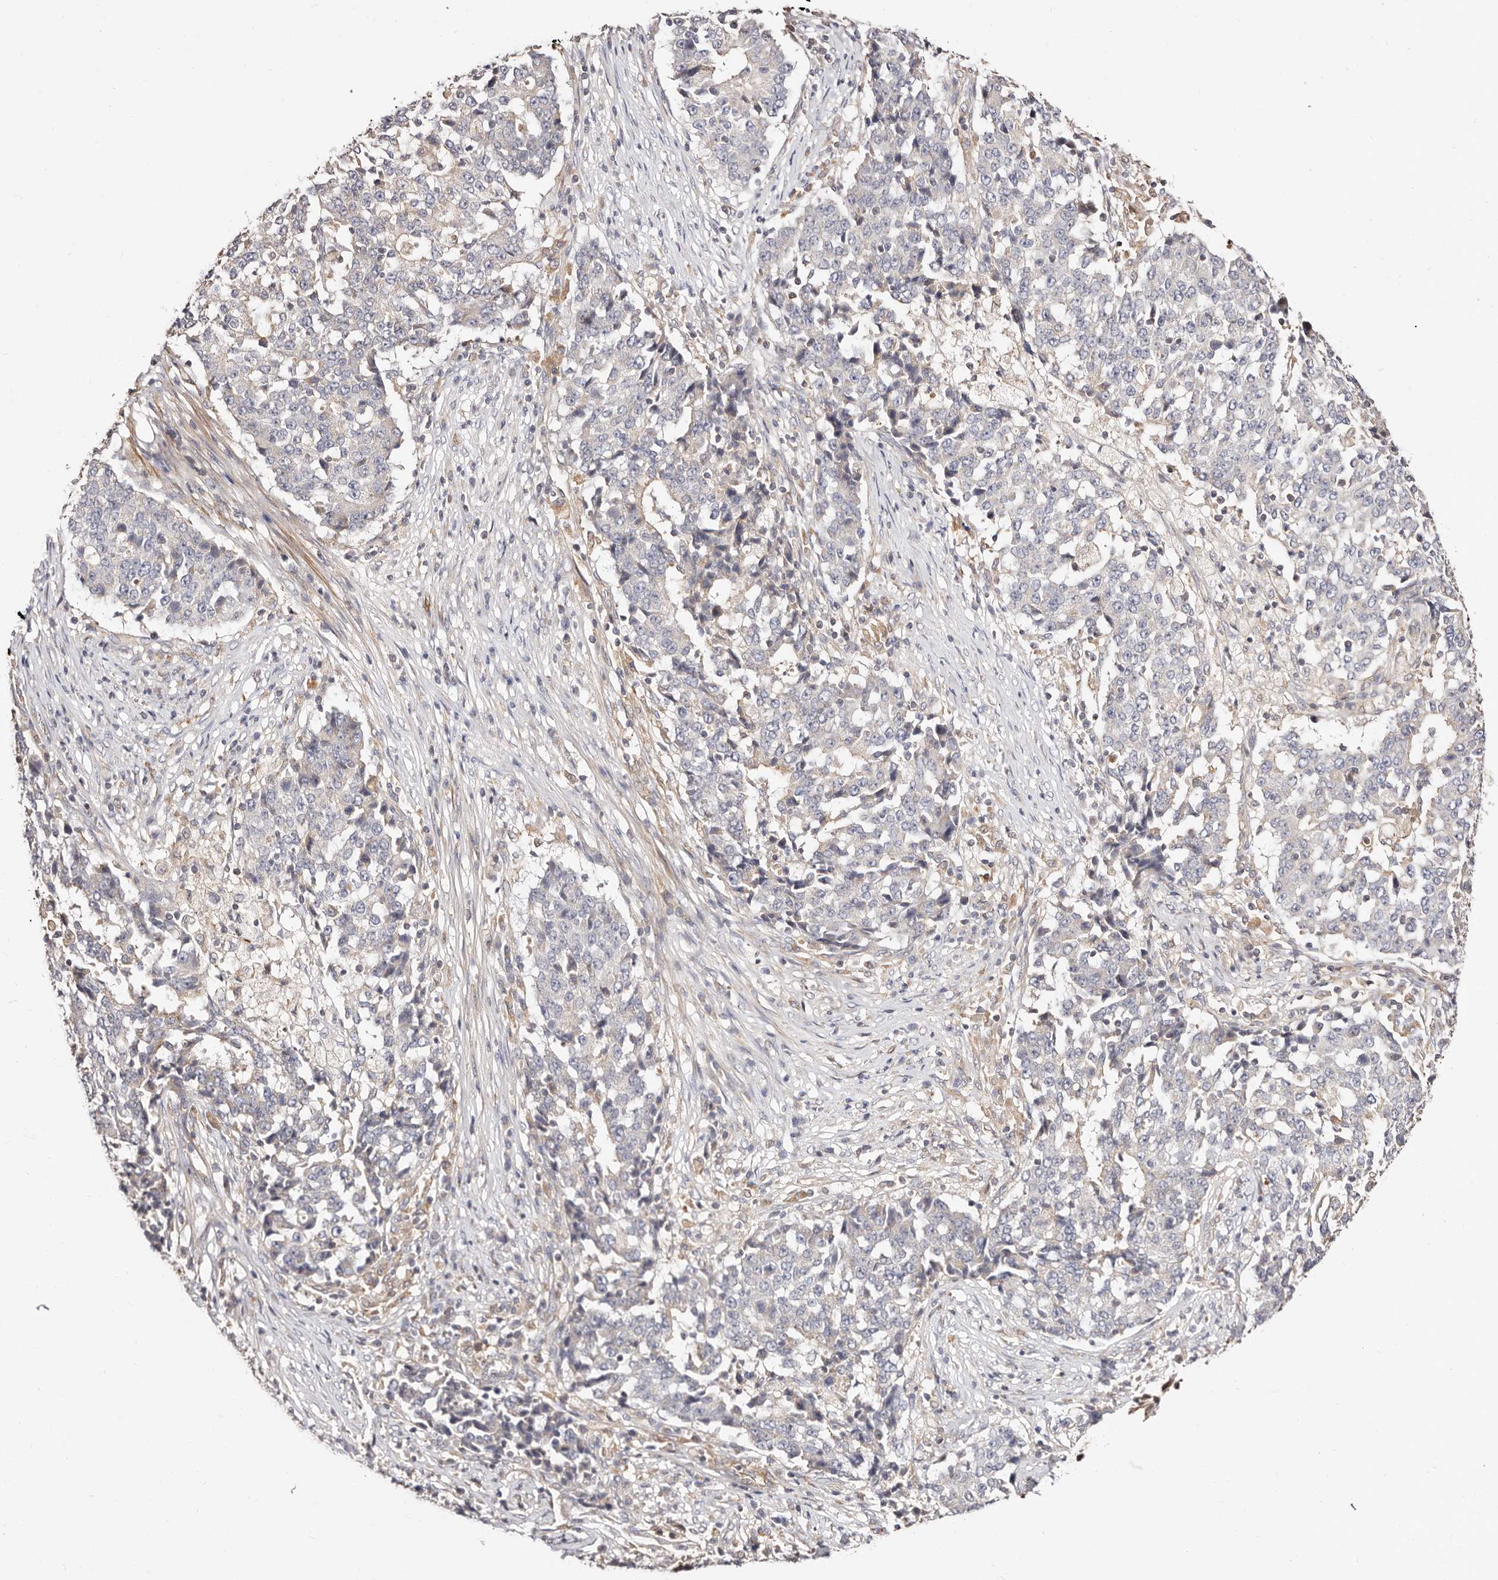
{"staining": {"intensity": "weak", "quantity": "<25%", "location": "cytoplasmic/membranous"}, "tissue": "stomach cancer", "cell_type": "Tumor cells", "image_type": "cancer", "snomed": [{"axis": "morphology", "description": "Adenocarcinoma, NOS"}, {"axis": "topography", "description": "Stomach"}], "caption": "This is an immunohistochemistry (IHC) photomicrograph of stomach adenocarcinoma. There is no expression in tumor cells.", "gene": "MAPK1", "patient": {"sex": "male", "age": 59}}